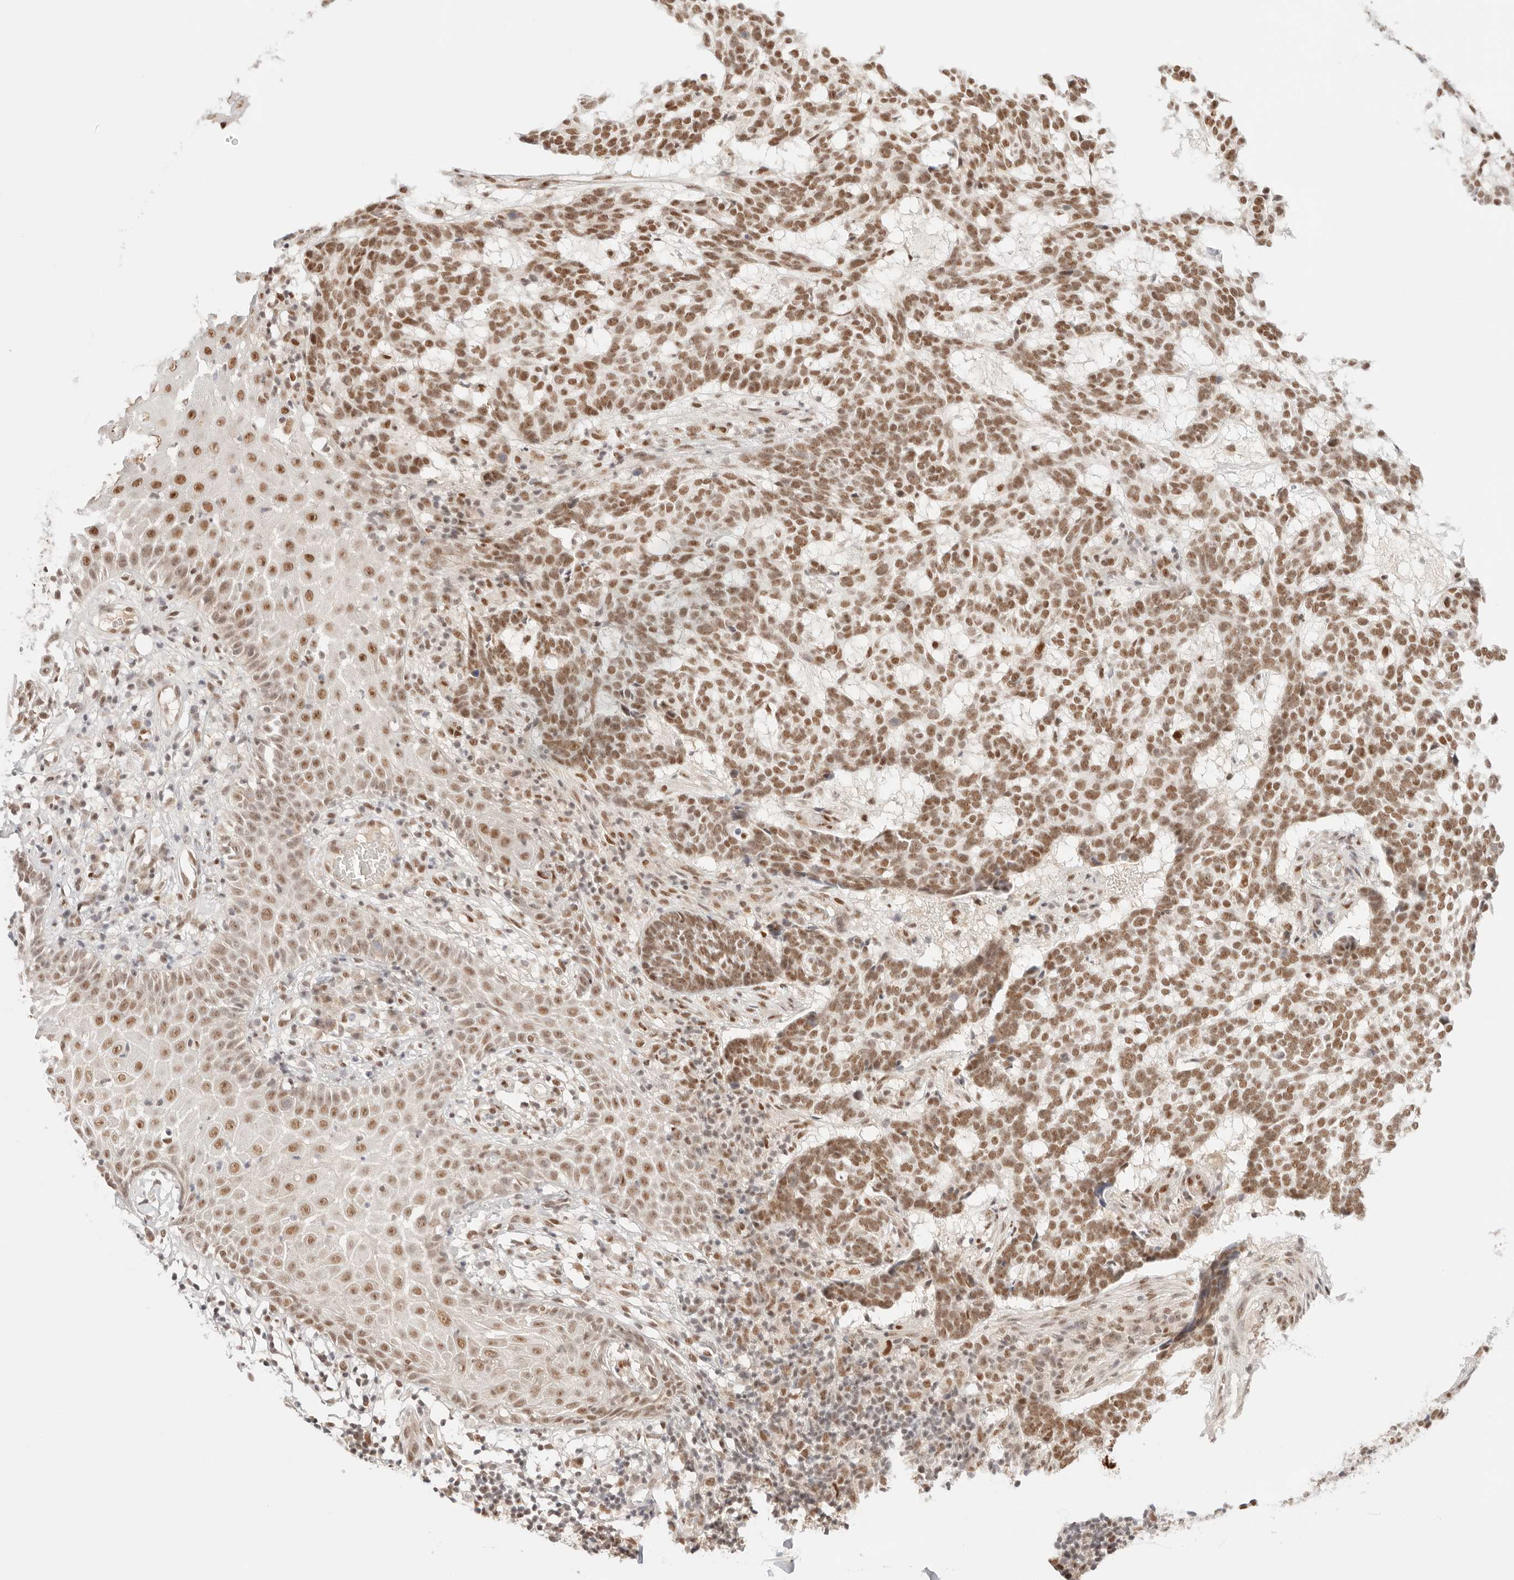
{"staining": {"intensity": "moderate", "quantity": ">75%", "location": "nuclear"}, "tissue": "skin cancer", "cell_type": "Tumor cells", "image_type": "cancer", "snomed": [{"axis": "morphology", "description": "Basal cell carcinoma"}, {"axis": "topography", "description": "Skin"}], "caption": "Tumor cells exhibit moderate nuclear positivity in approximately >75% of cells in skin cancer (basal cell carcinoma).", "gene": "GTF2E2", "patient": {"sex": "male", "age": 85}}